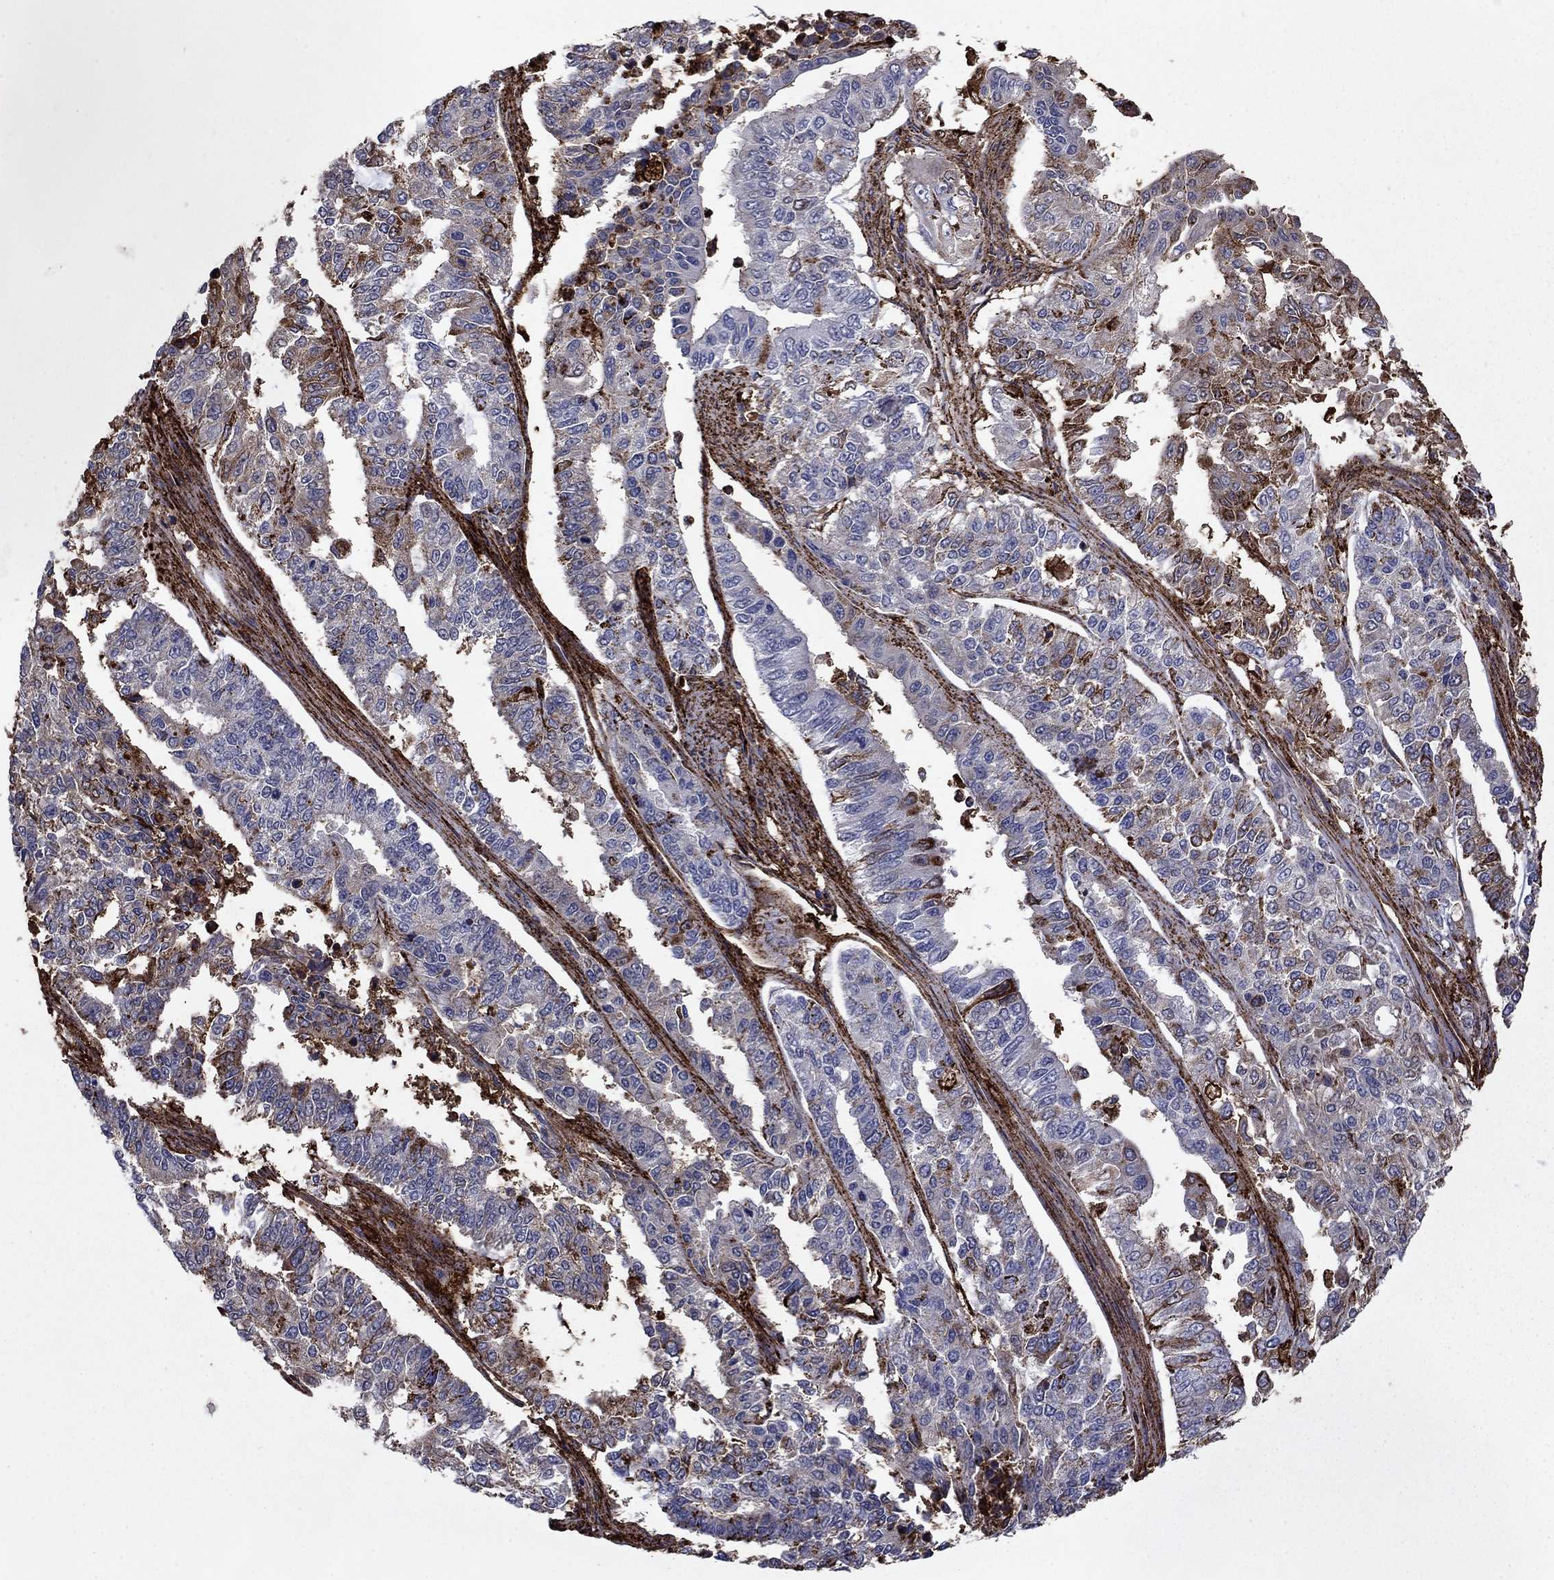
{"staining": {"intensity": "negative", "quantity": "none", "location": "none"}, "tissue": "endometrial cancer", "cell_type": "Tumor cells", "image_type": "cancer", "snomed": [{"axis": "morphology", "description": "Adenocarcinoma, NOS"}, {"axis": "topography", "description": "Uterus"}], "caption": "Immunohistochemistry (IHC) micrograph of neoplastic tissue: human endometrial cancer (adenocarcinoma) stained with DAB demonstrates no significant protein positivity in tumor cells. (DAB (3,3'-diaminobenzidine) immunohistochemistry, high magnification).", "gene": "PLAU", "patient": {"sex": "female", "age": 59}}